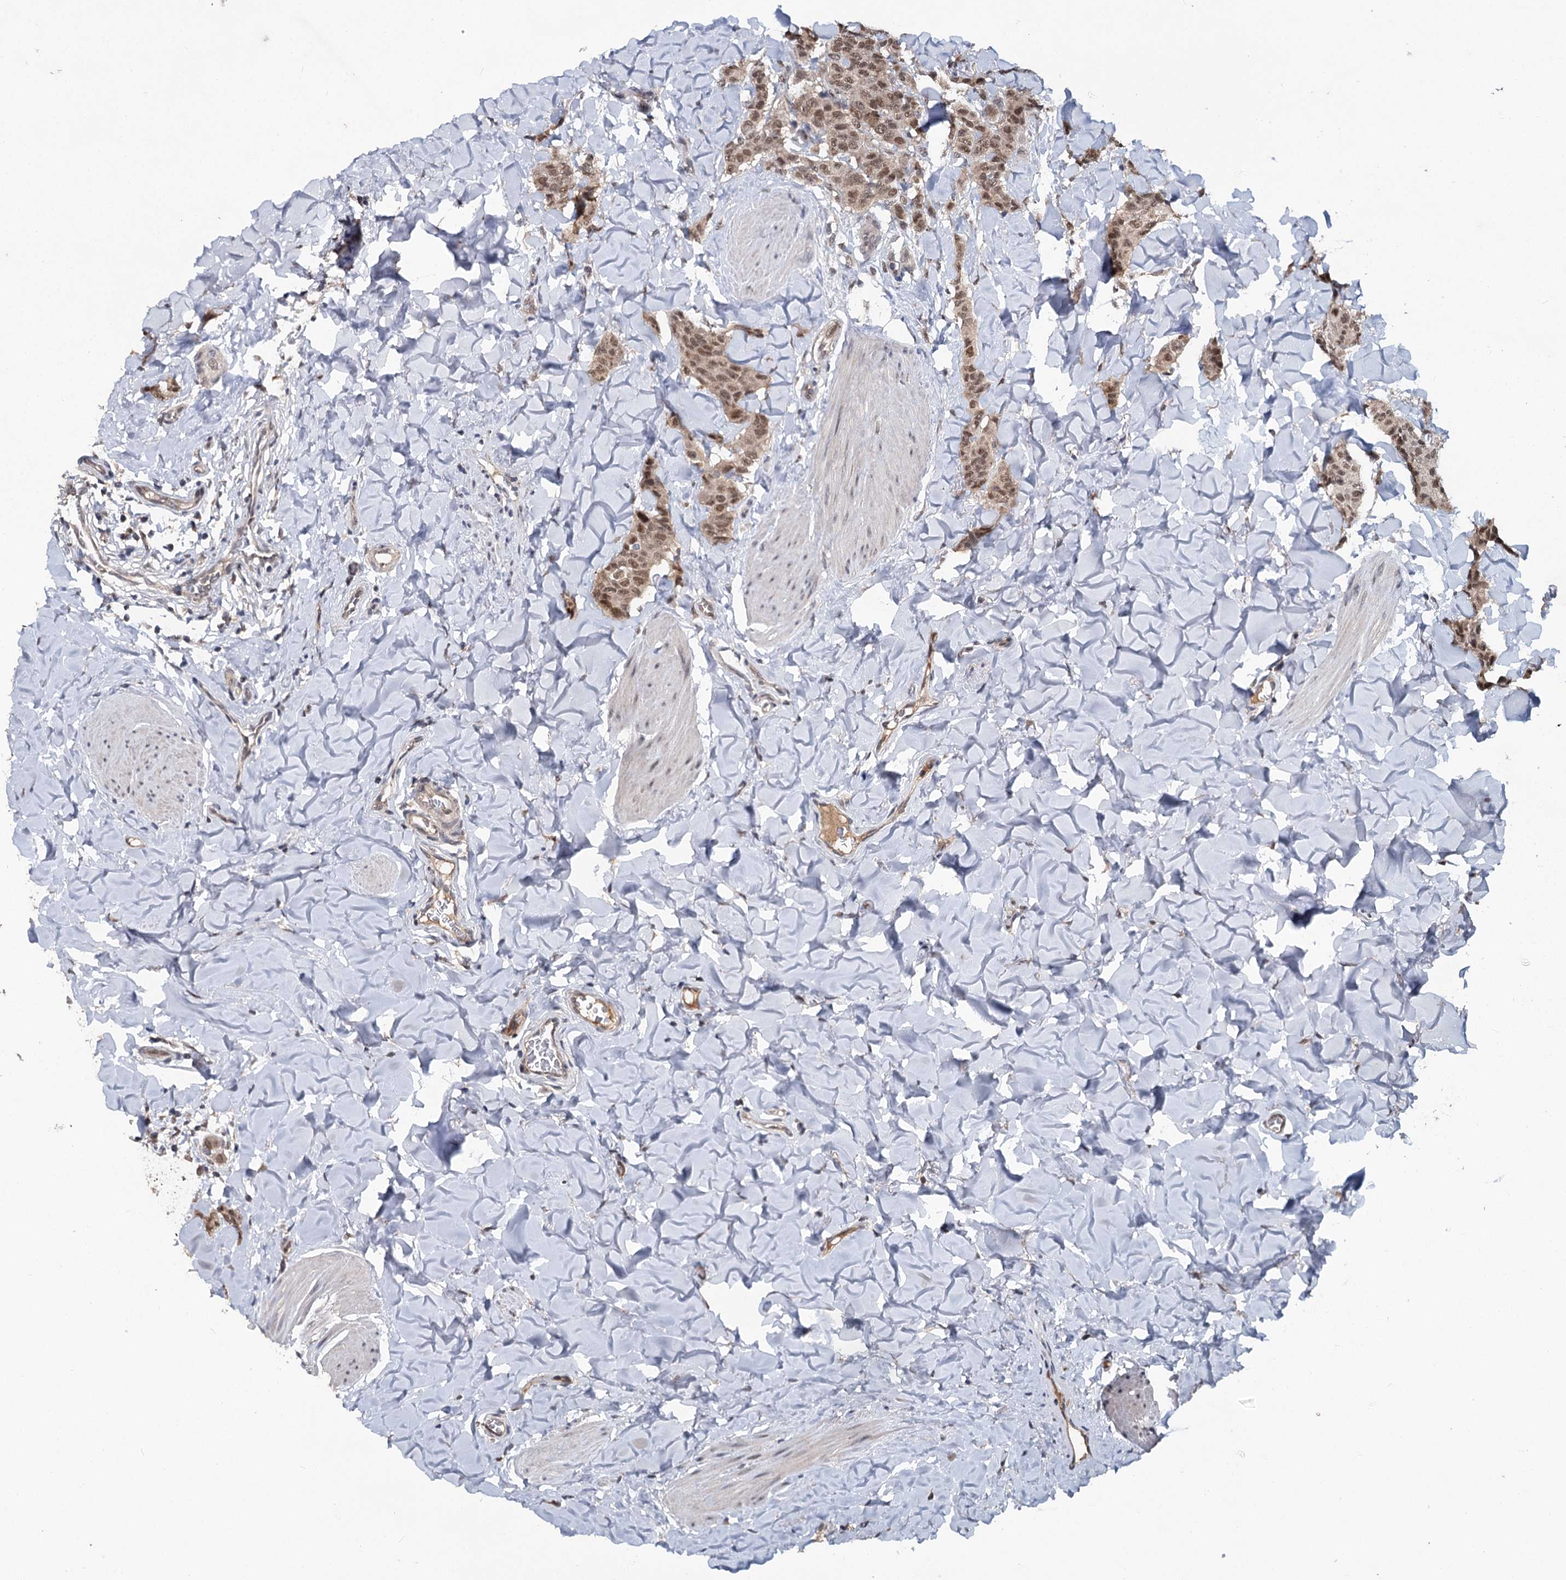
{"staining": {"intensity": "moderate", "quantity": "<25%", "location": "nuclear"}, "tissue": "breast cancer", "cell_type": "Tumor cells", "image_type": "cancer", "snomed": [{"axis": "morphology", "description": "Duct carcinoma"}, {"axis": "topography", "description": "Breast"}], "caption": "Tumor cells demonstrate moderate nuclear expression in about <25% of cells in breast infiltrating ductal carcinoma.", "gene": "MYG1", "patient": {"sex": "female", "age": 40}}